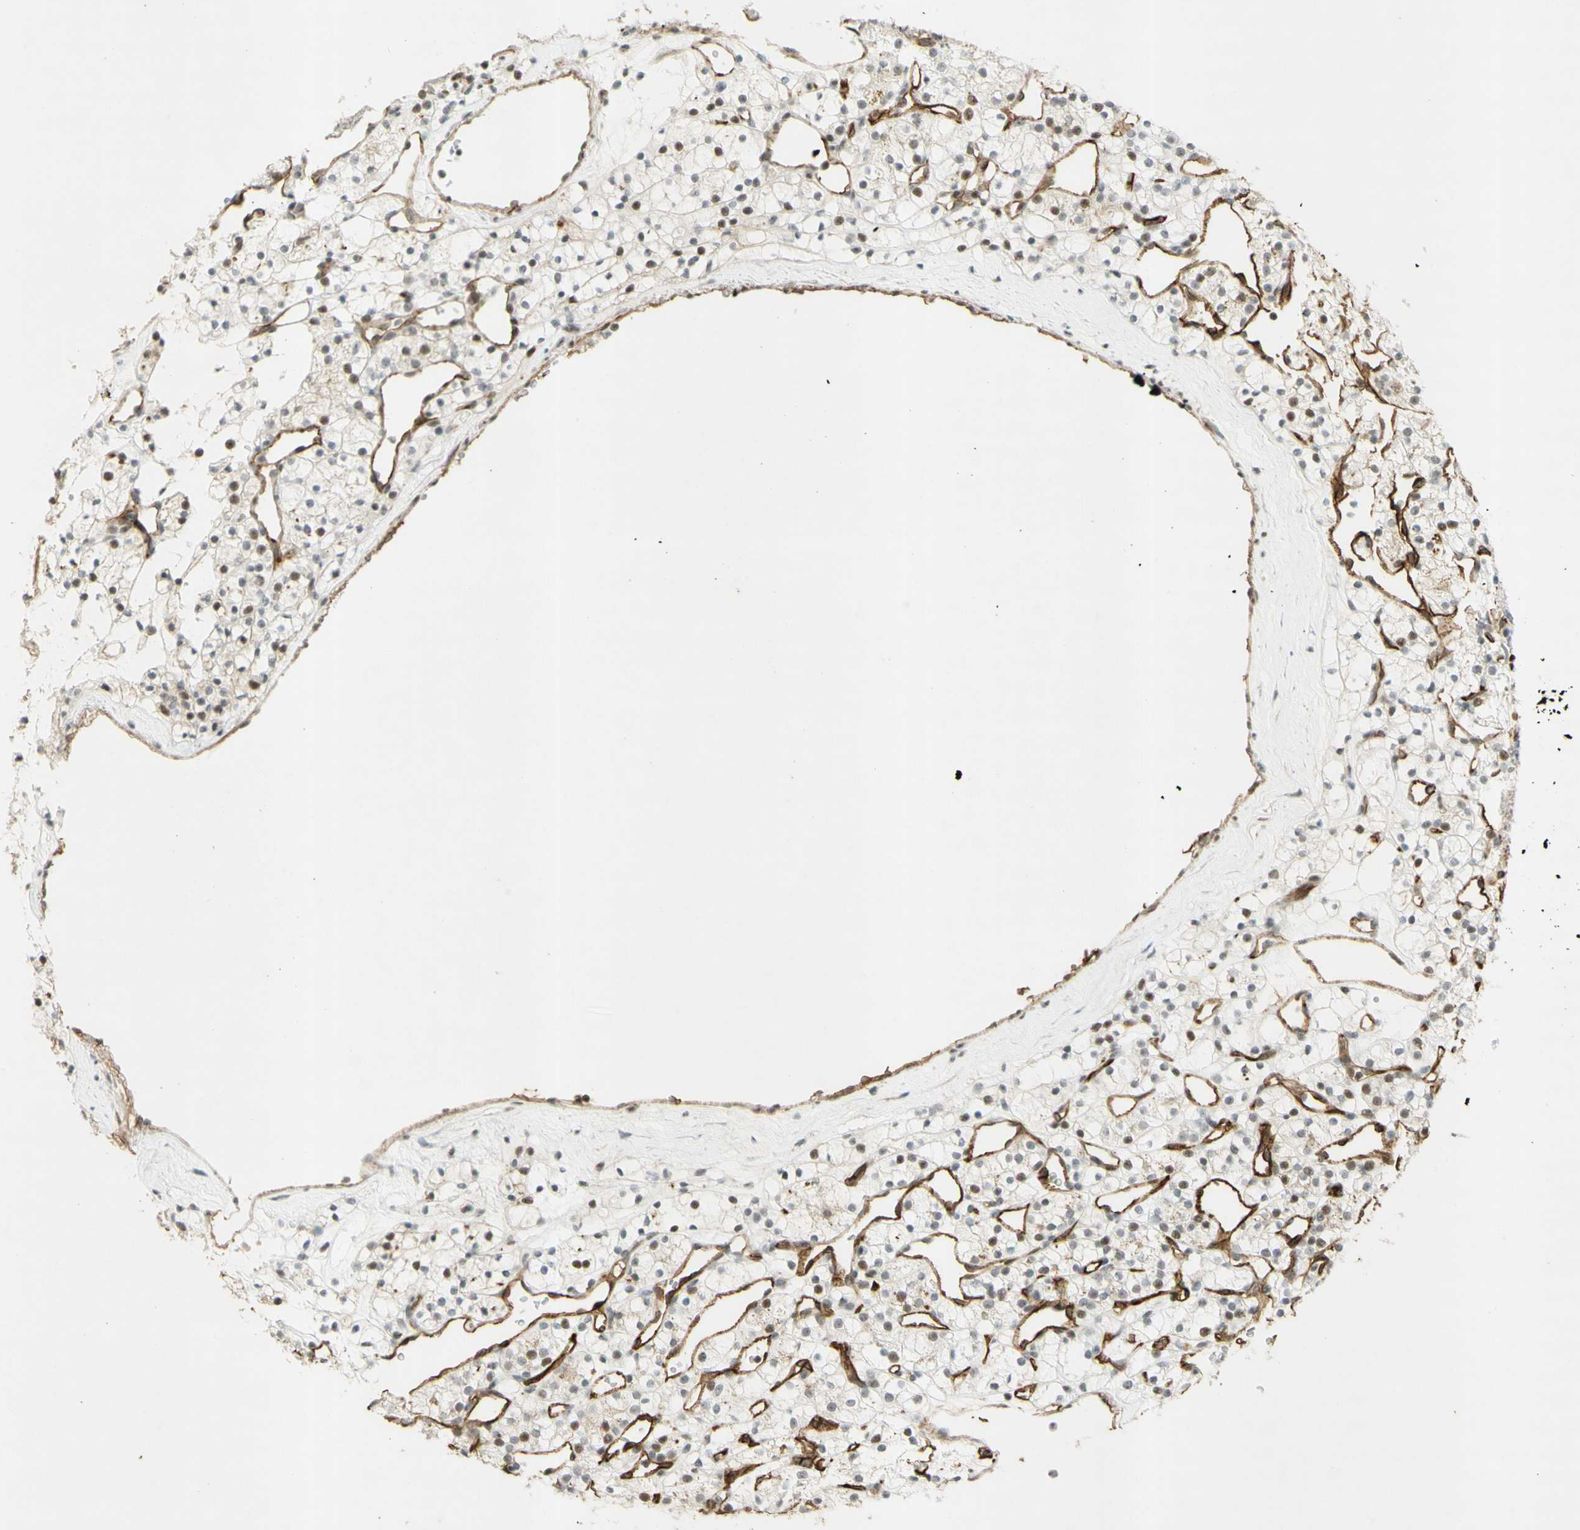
{"staining": {"intensity": "moderate", "quantity": "25%-75%", "location": "nuclear"}, "tissue": "renal cancer", "cell_type": "Tumor cells", "image_type": "cancer", "snomed": [{"axis": "morphology", "description": "Adenocarcinoma, NOS"}, {"axis": "topography", "description": "Kidney"}], "caption": "Adenocarcinoma (renal) stained with DAB IHC exhibits medium levels of moderate nuclear staining in about 25%-75% of tumor cells. The staining is performed using DAB brown chromogen to label protein expression. The nuclei are counter-stained blue using hematoxylin.", "gene": "IRF1", "patient": {"sex": "female", "age": 60}}